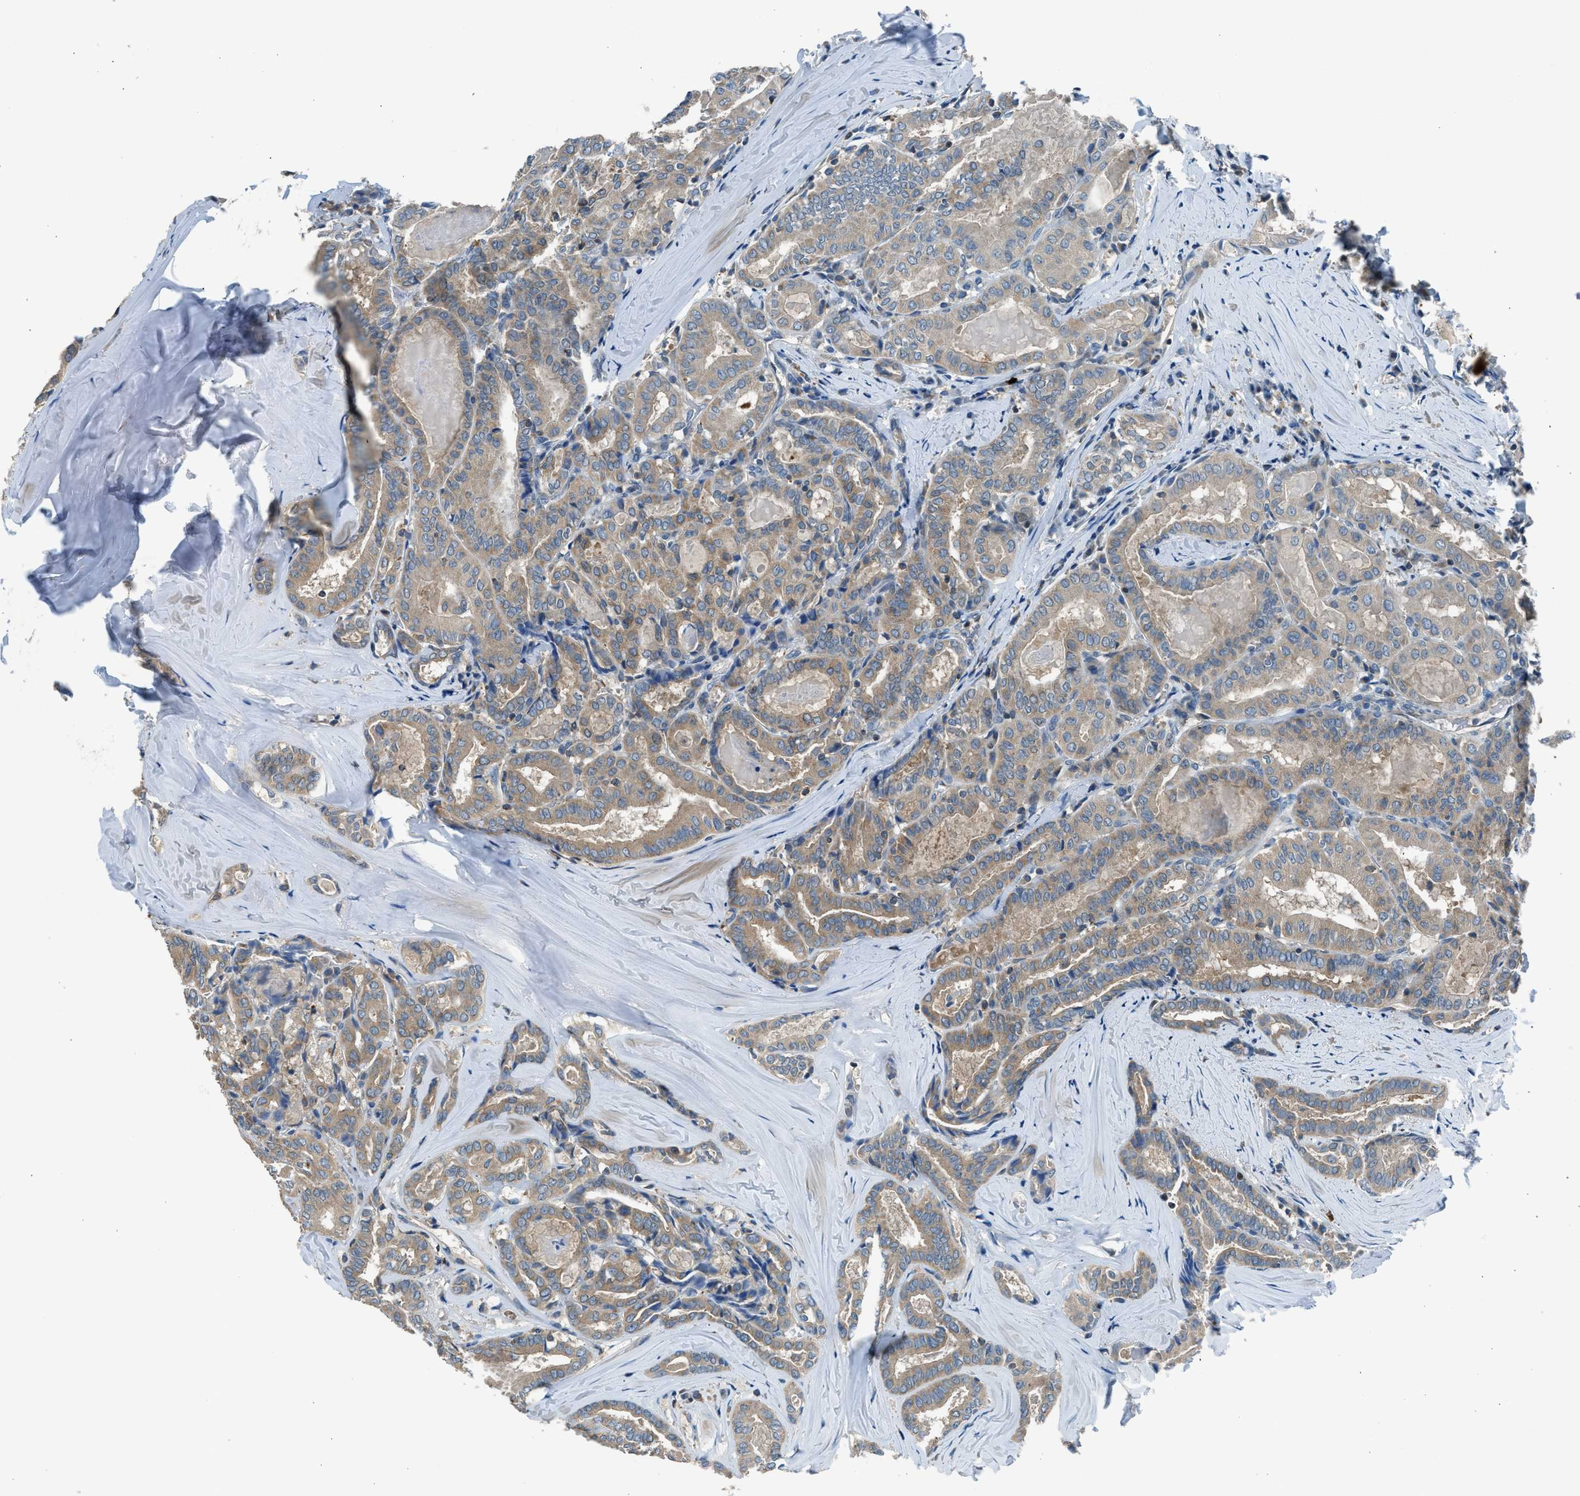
{"staining": {"intensity": "moderate", "quantity": ">75%", "location": "cytoplasmic/membranous"}, "tissue": "thyroid cancer", "cell_type": "Tumor cells", "image_type": "cancer", "snomed": [{"axis": "morphology", "description": "Papillary adenocarcinoma, NOS"}, {"axis": "topography", "description": "Thyroid gland"}], "caption": "Thyroid cancer stained with immunohistochemistry (IHC) reveals moderate cytoplasmic/membranous expression in approximately >75% of tumor cells.", "gene": "LMLN", "patient": {"sex": "female", "age": 42}}